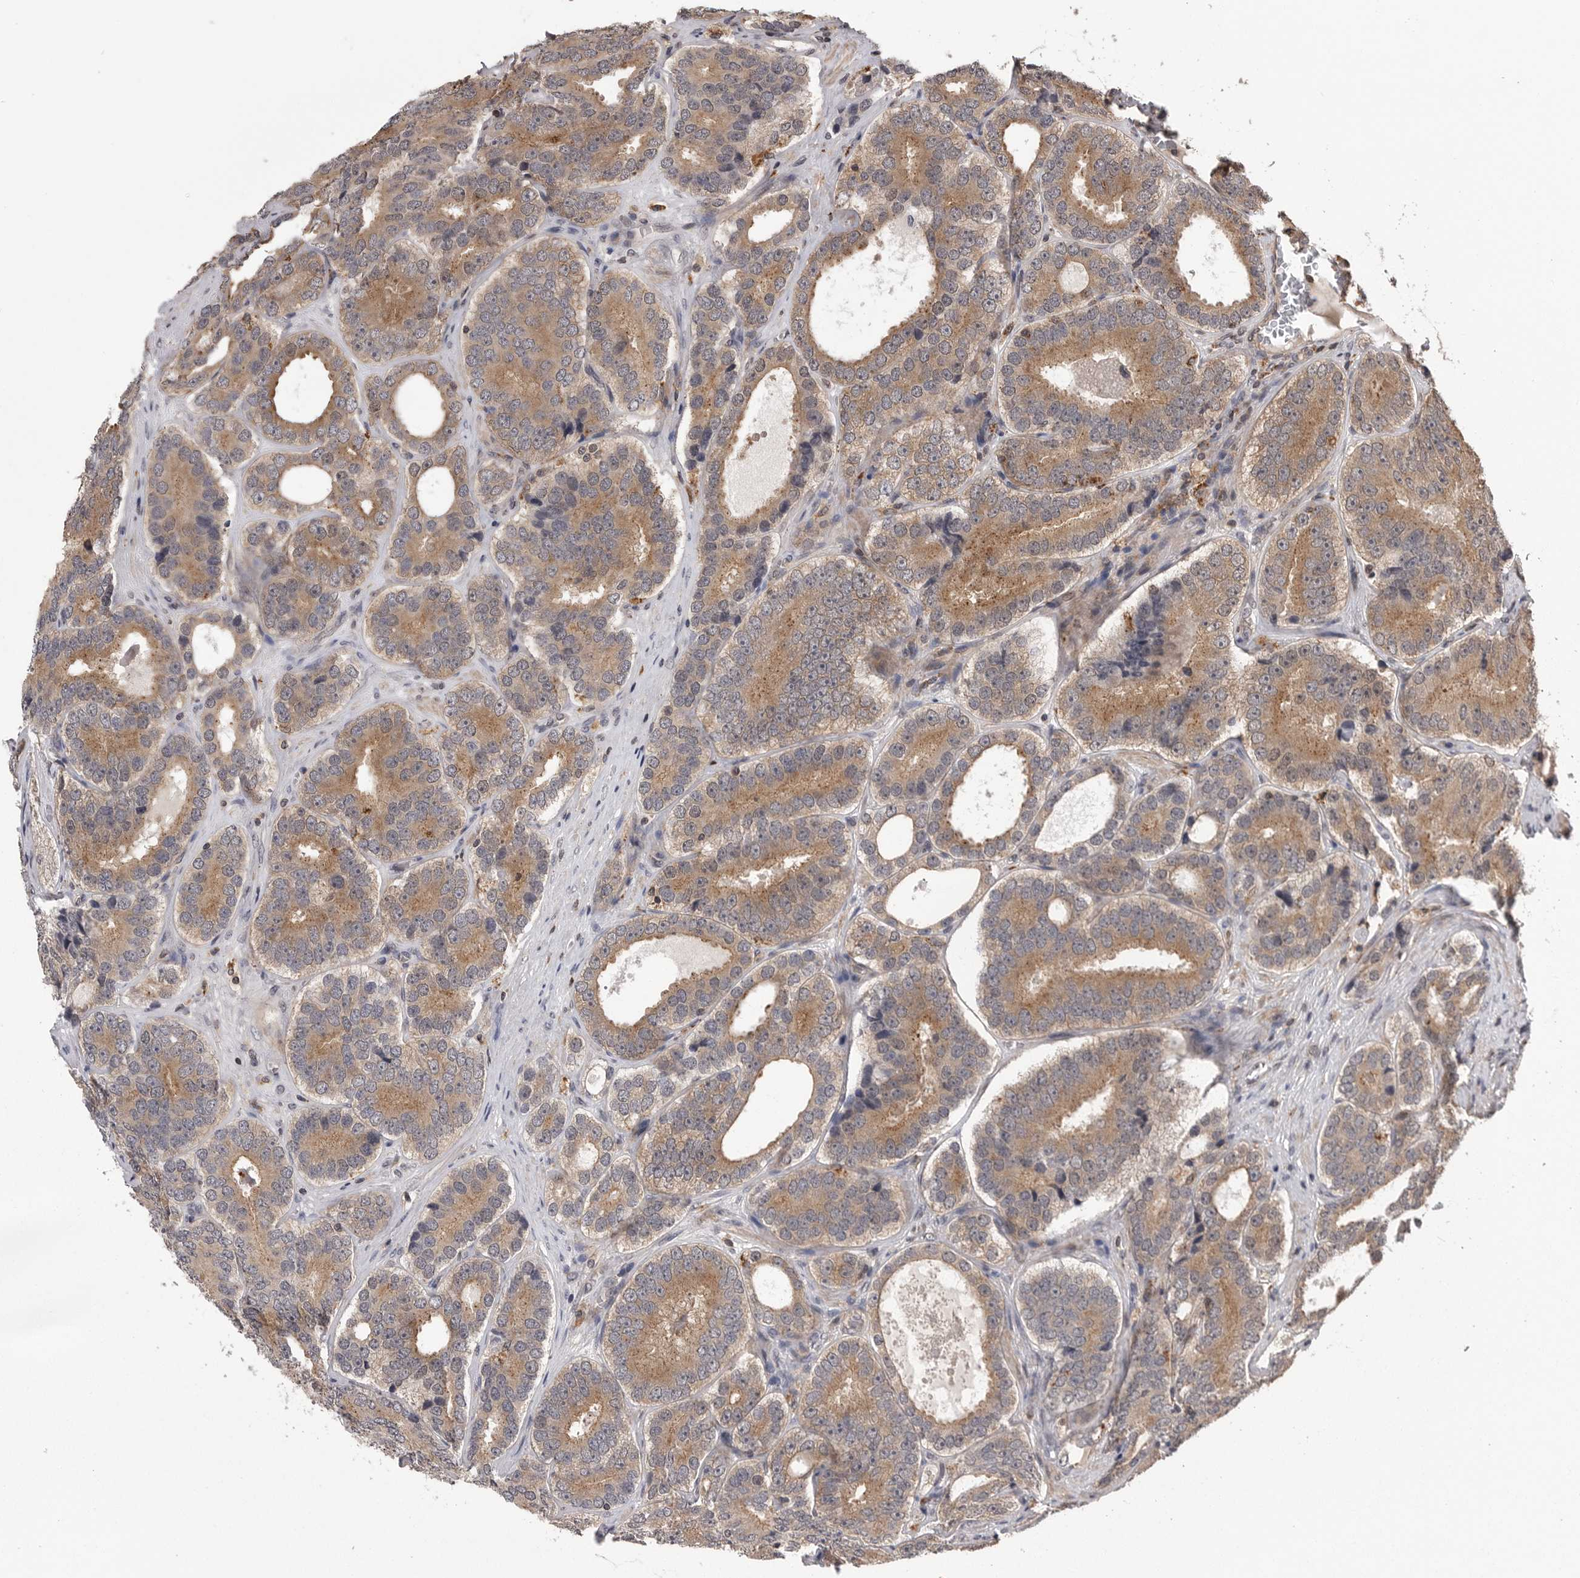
{"staining": {"intensity": "moderate", "quantity": ">75%", "location": "cytoplasmic/membranous"}, "tissue": "prostate cancer", "cell_type": "Tumor cells", "image_type": "cancer", "snomed": [{"axis": "morphology", "description": "Adenocarcinoma, High grade"}, {"axis": "topography", "description": "Prostate"}], "caption": "The immunohistochemical stain highlights moderate cytoplasmic/membranous positivity in tumor cells of high-grade adenocarcinoma (prostate) tissue.", "gene": "AOAH", "patient": {"sex": "male", "age": 56}}